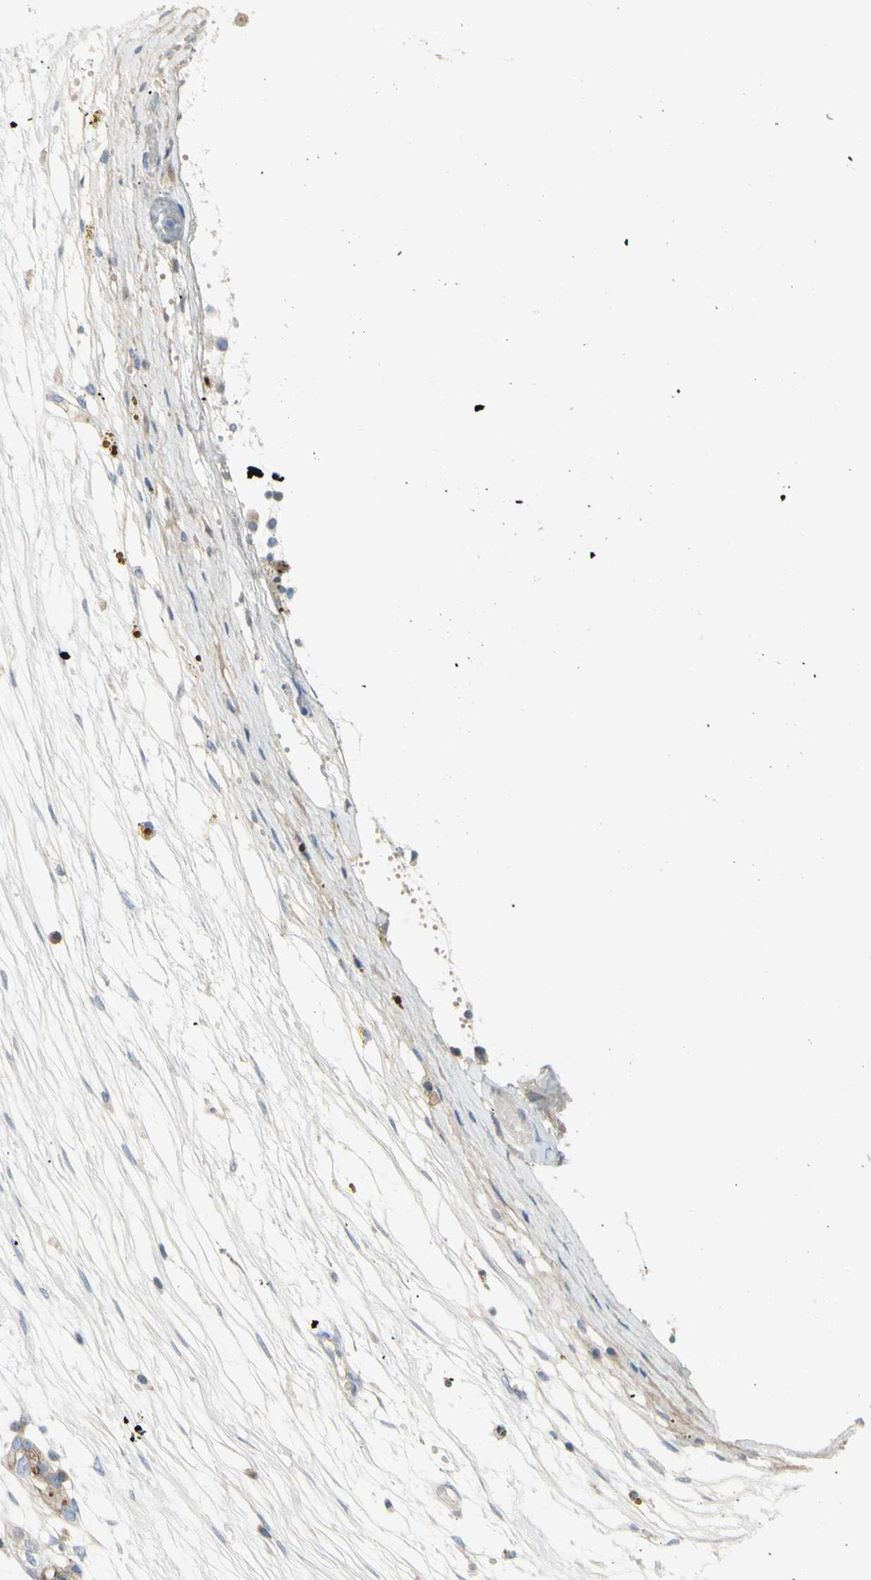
{"staining": {"intensity": "weak", "quantity": ">75%", "location": "cytoplasmic/membranous"}, "tissue": "ovarian cancer", "cell_type": "Tumor cells", "image_type": "cancer", "snomed": [{"axis": "morphology", "description": "Cystadenocarcinoma, serous, NOS"}, {"axis": "topography", "description": "Ovary"}], "caption": "There is low levels of weak cytoplasmic/membranous staining in tumor cells of ovarian cancer, as demonstrated by immunohistochemical staining (brown color).", "gene": "MUC1", "patient": {"sex": "female", "age": 71}}